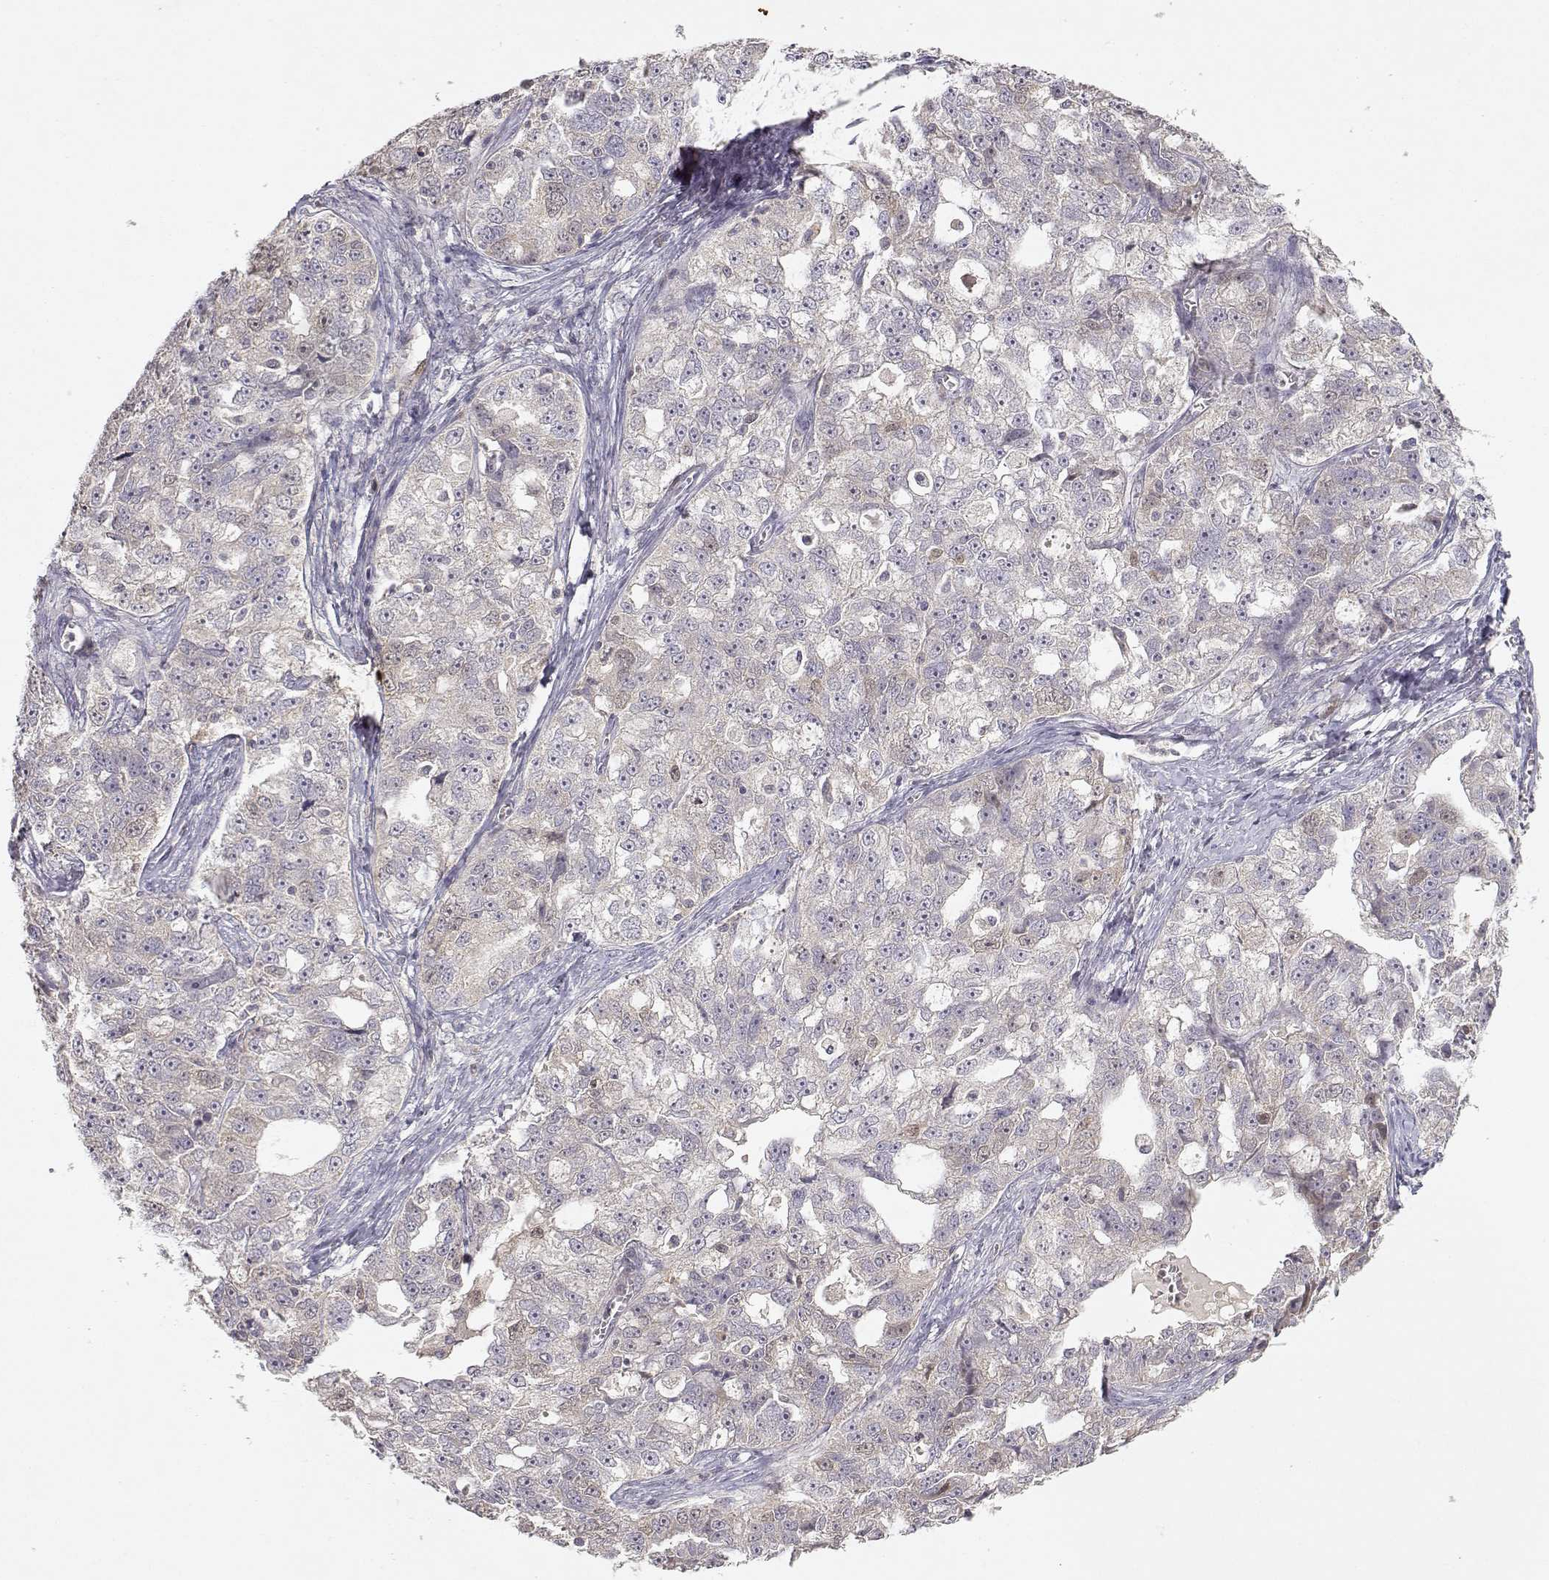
{"staining": {"intensity": "weak", "quantity": "25%-75%", "location": "cytoplasmic/membranous"}, "tissue": "ovarian cancer", "cell_type": "Tumor cells", "image_type": "cancer", "snomed": [{"axis": "morphology", "description": "Cystadenocarcinoma, serous, NOS"}, {"axis": "topography", "description": "Ovary"}], "caption": "Serous cystadenocarcinoma (ovarian) was stained to show a protein in brown. There is low levels of weak cytoplasmic/membranous staining in approximately 25%-75% of tumor cells.", "gene": "RAD51", "patient": {"sex": "female", "age": 51}}